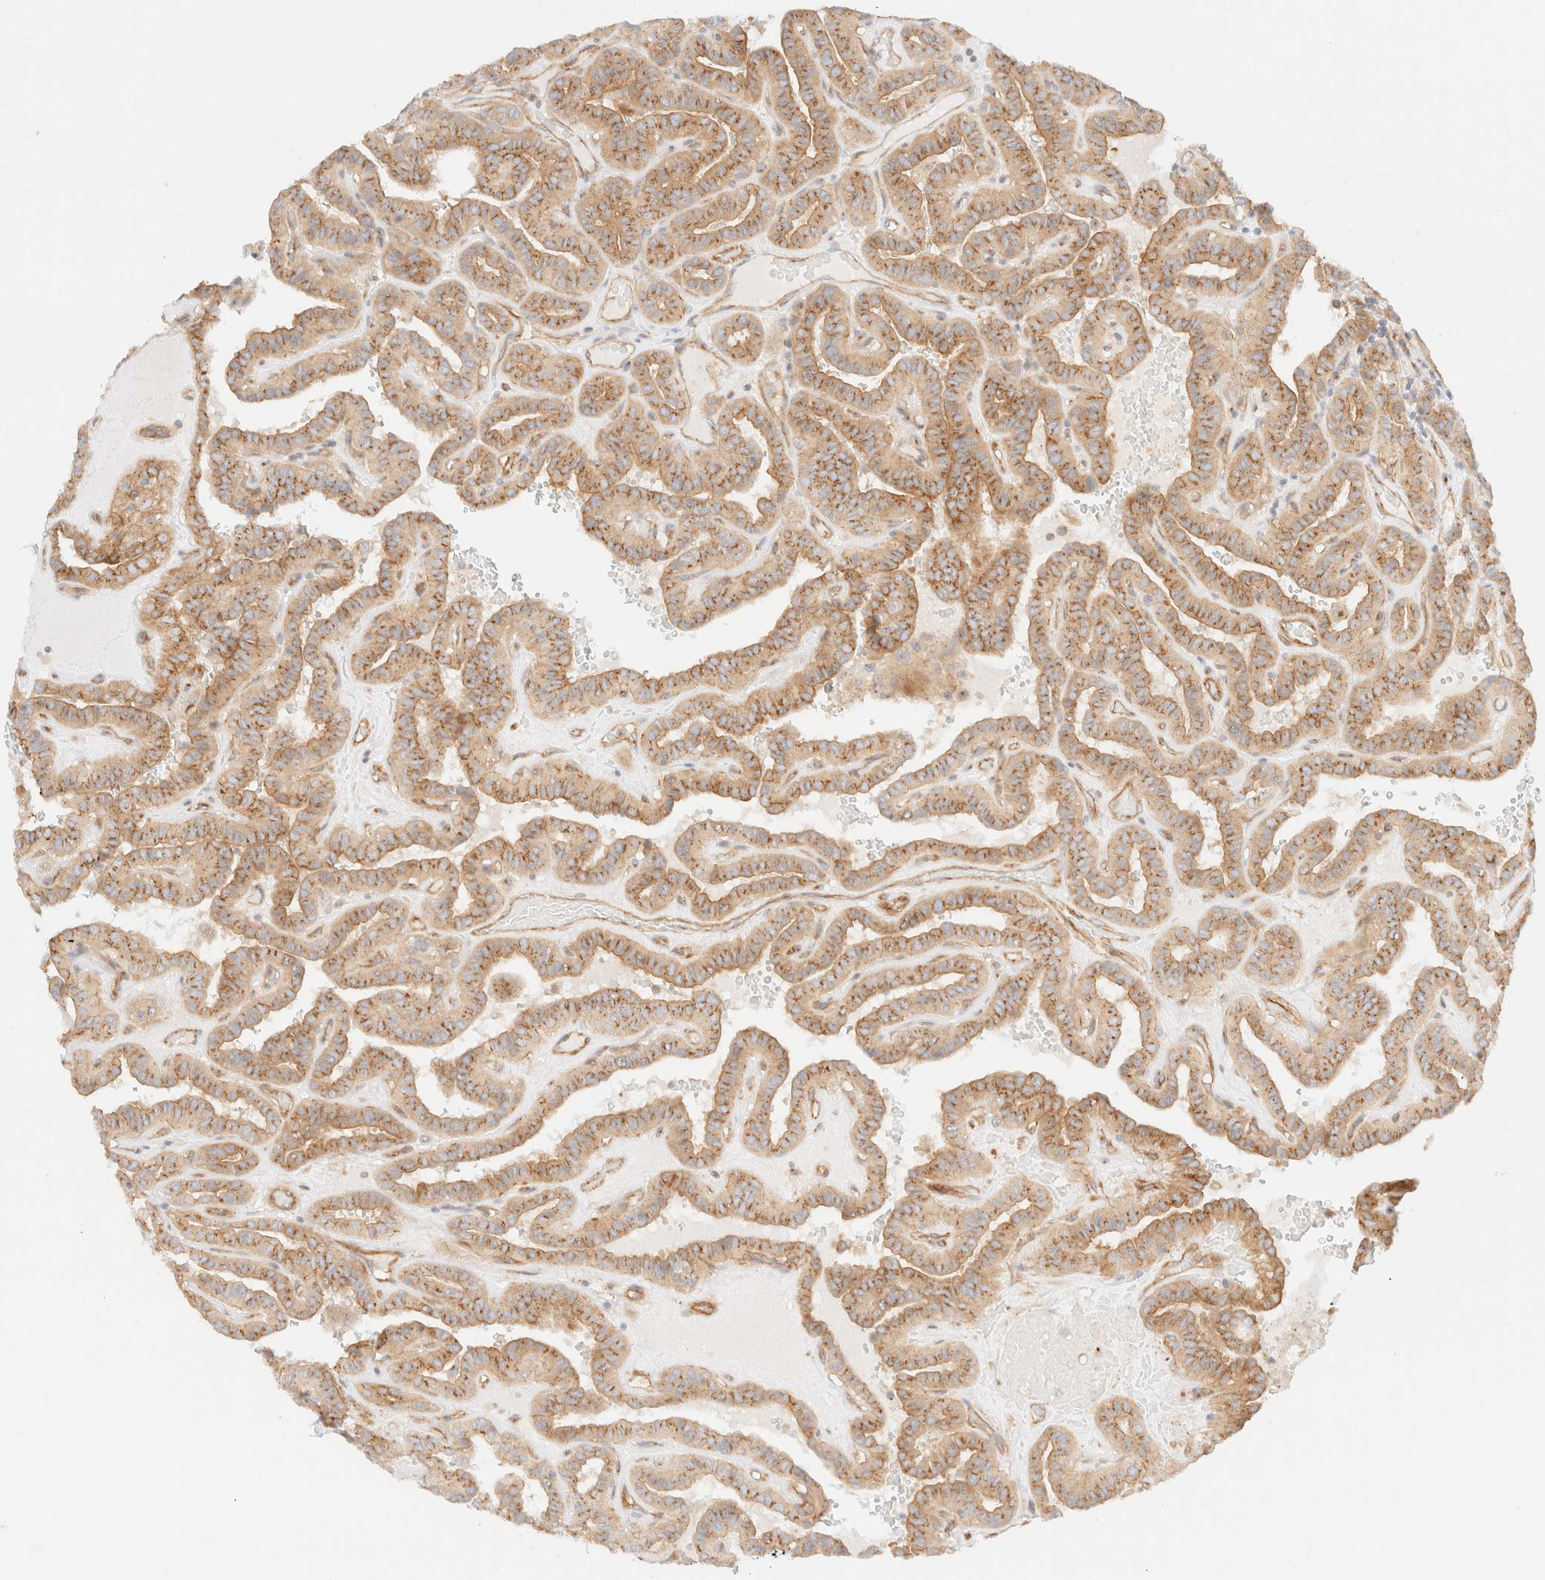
{"staining": {"intensity": "moderate", "quantity": ">75%", "location": "cytoplasmic/membranous"}, "tissue": "thyroid cancer", "cell_type": "Tumor cells", "image_type": "cancer", "snomed": [{"axis": "morphology", "description": "Papillary adenocarcinoma, NOS"}, {"axis": "topography", "description": "Thyroid gland"}], "caption": "This photomicrograph reveals thyroid cancer stained with immunohistochemistry (IHC) to label a protein in brown. The cytoplasmic/membranous of tumor cells show moderate positivity for the protein. Nuclei are counter-stained blue.", "gene": "MYO10", "patient": {"sex": "male", "age": 77}}